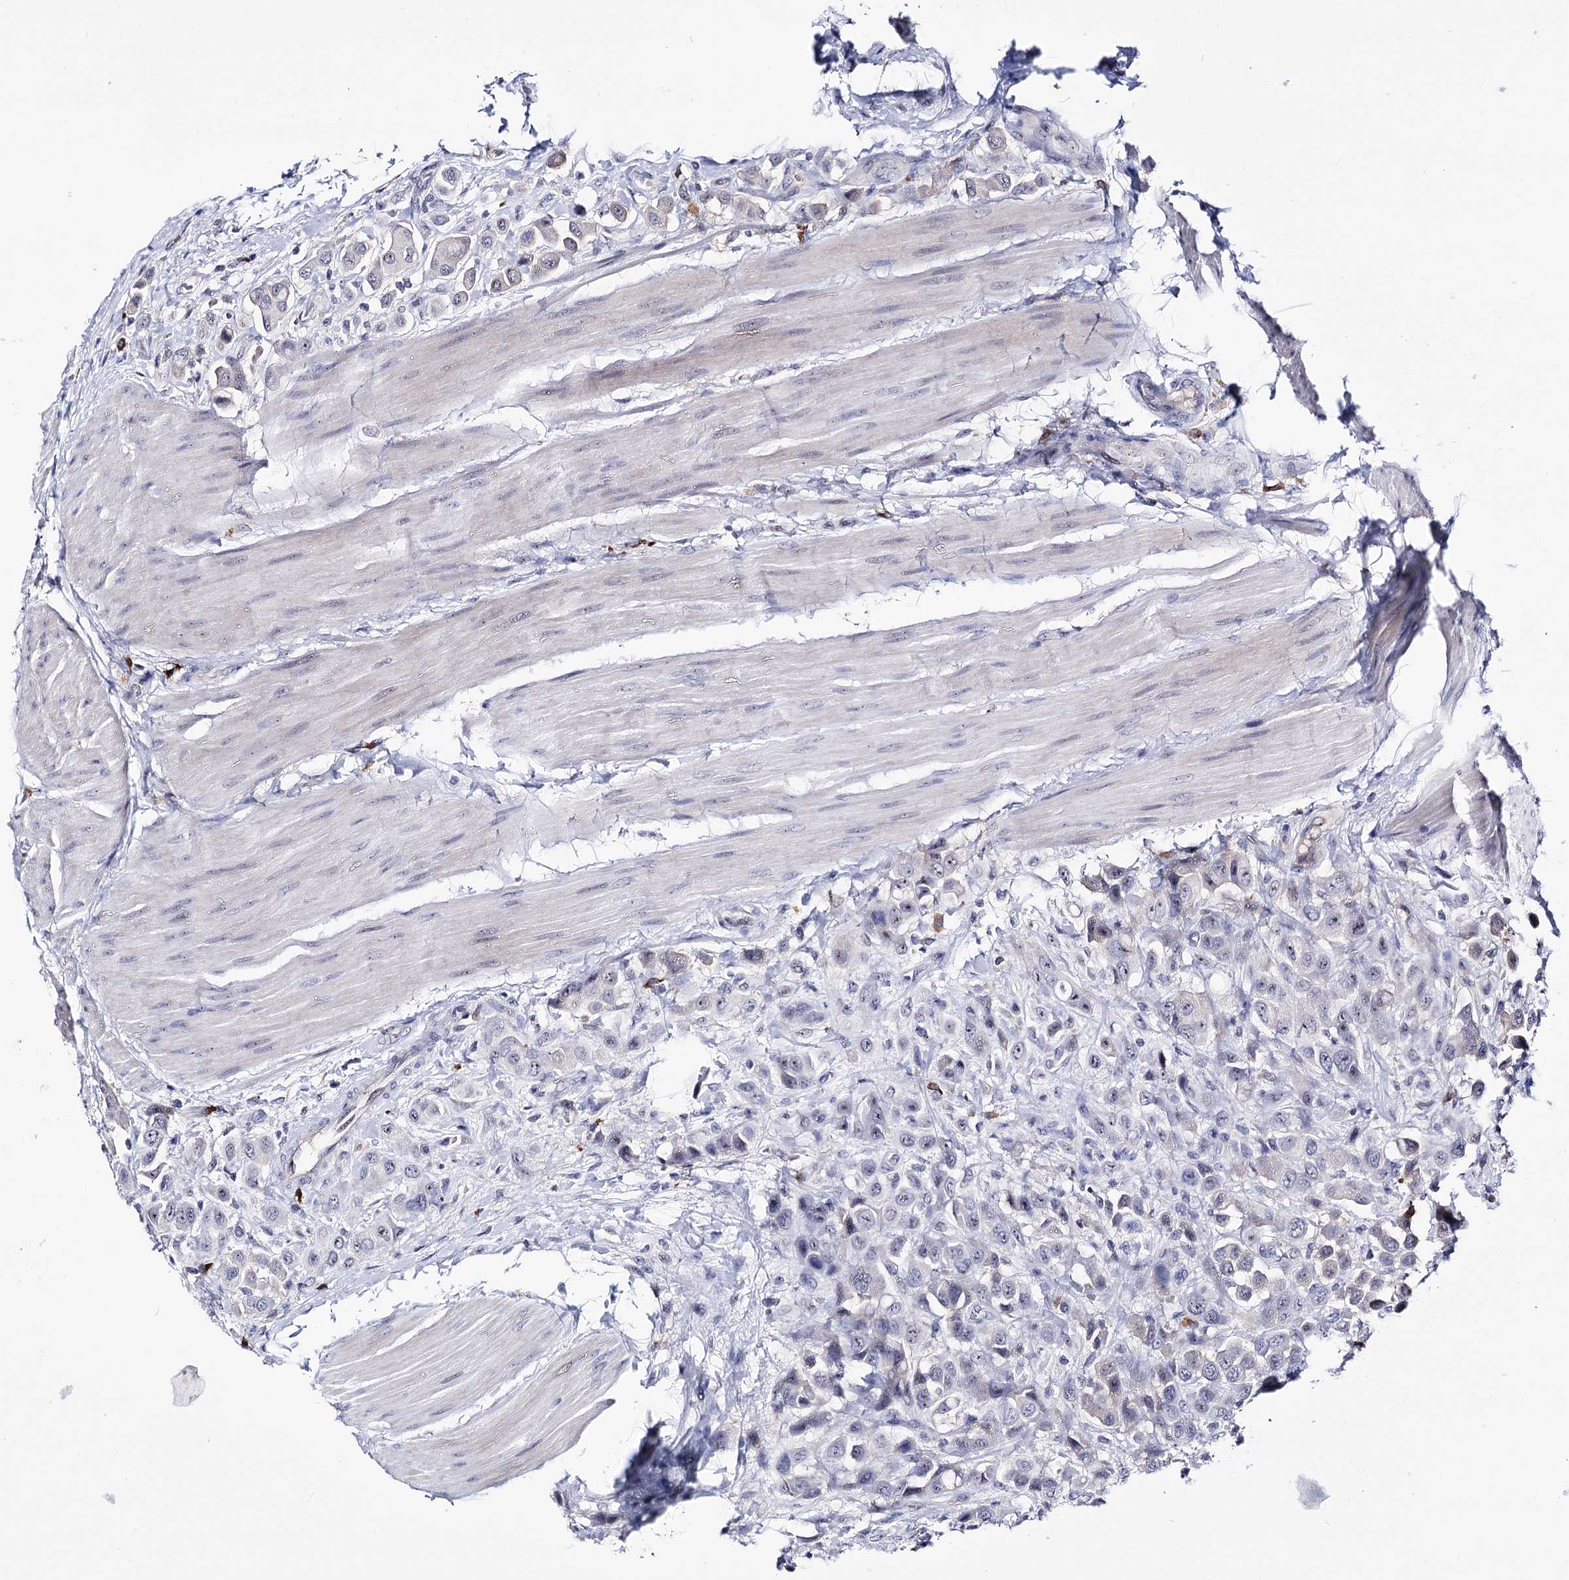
{"staining": {"intensity": "negative", "quantity": "none", "location": "none"}, "tissue": "urothelial cancer", "cell_type": "Tumor cells", "image_type": "cancer", "snomed": [{"axis": "morphology", "description": "Urothelial carcinoma, High grade"}, {"axis": "topography", "description": "Urinary bladder"}], "caption": "The micrograph reveals no significant positivity in tumor cells of urothelial cancer. (DAB IHC, high magnification).", "gene": "PCGF5", "patient": {"sex": "male", "age": 50}}